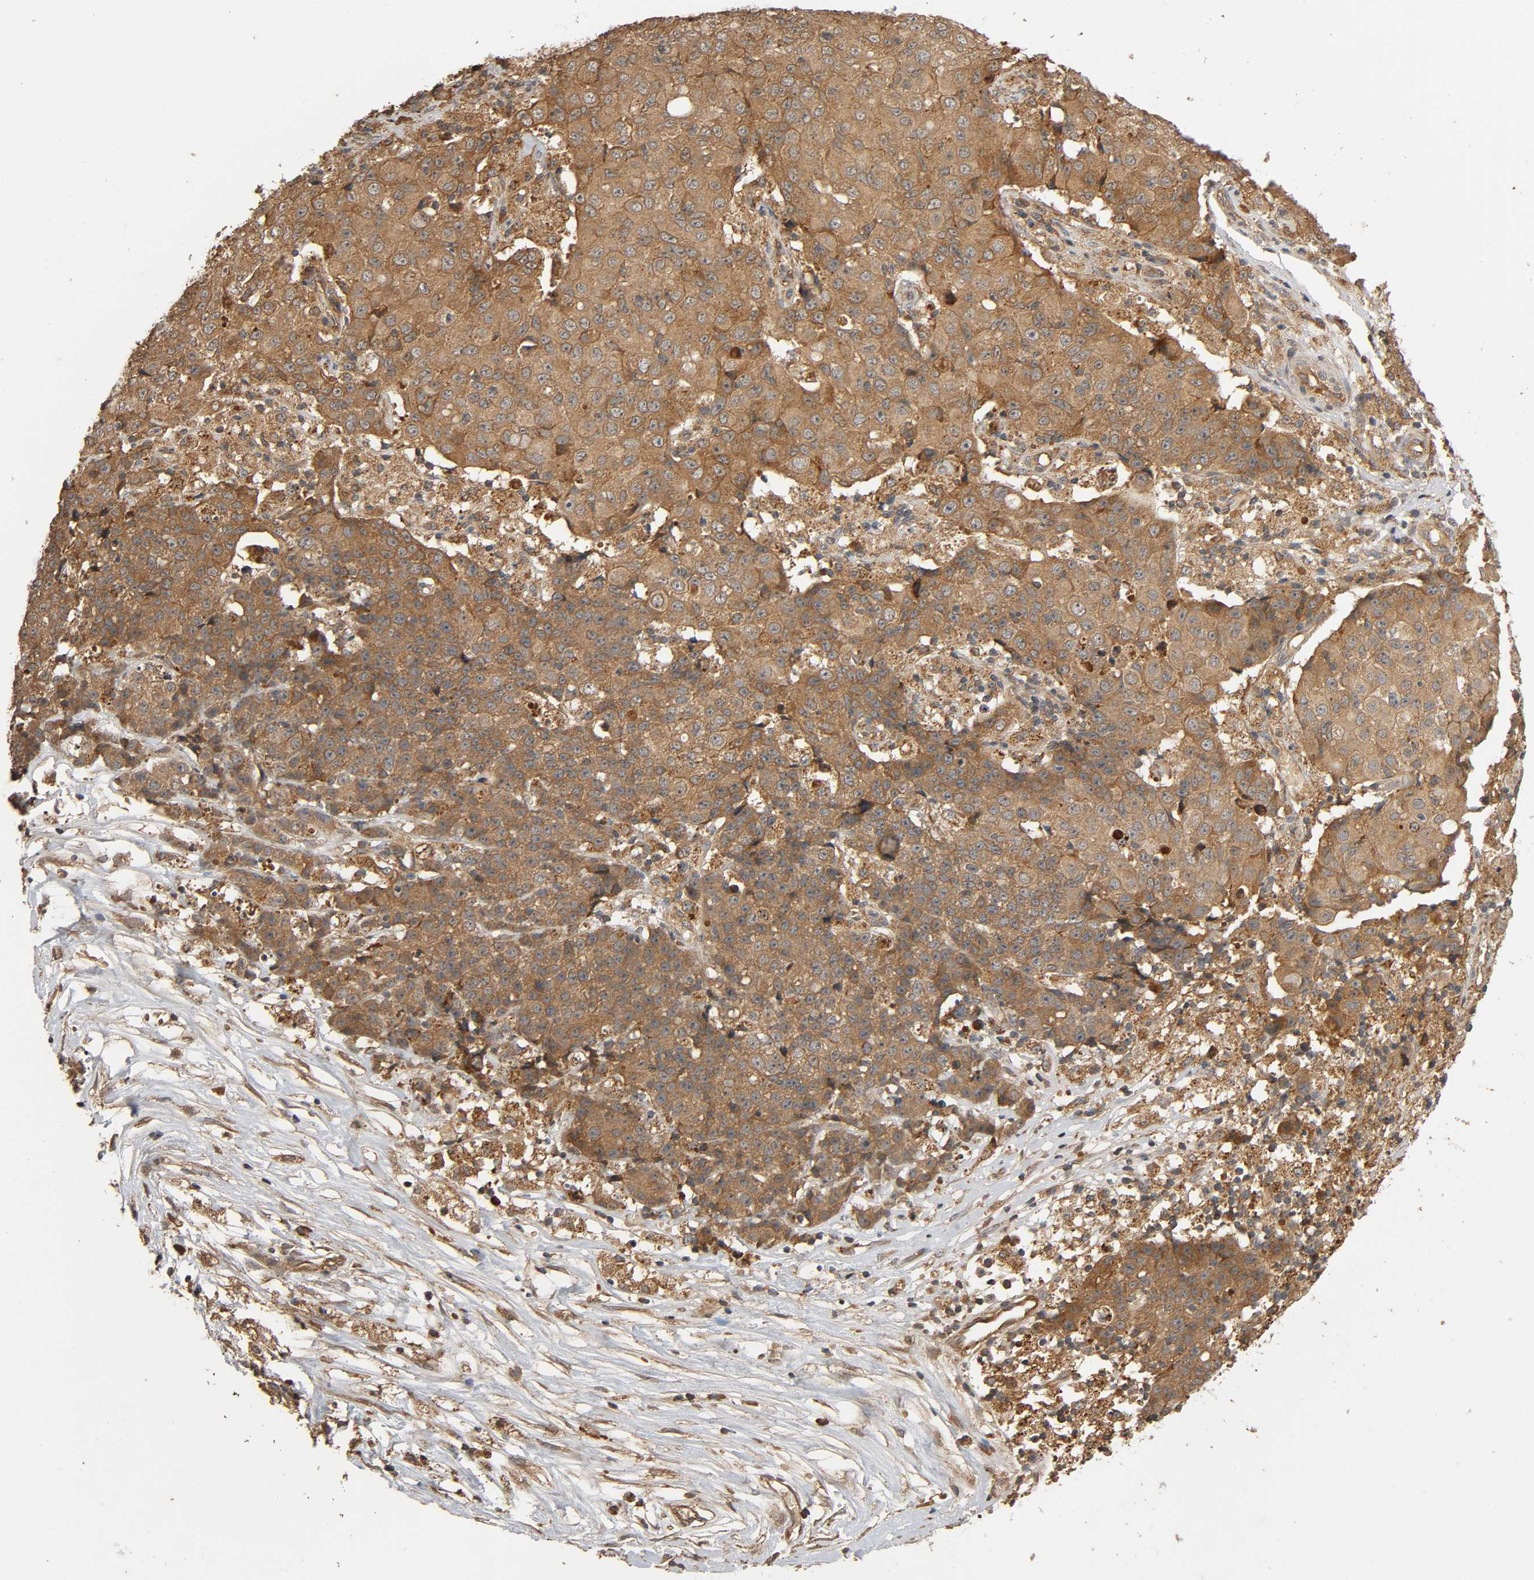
{"staining": {"intensity": "moderate", "quantity": ">75%", "location": "cytoplasmic/membranous"}, "tissue": "ovarian cancer", "cell_type": "Tumor cells", "image_type": "cancer", "snomed": [{"axis": "morphology", "description": "Carcinoma, endometroid"}, {"axis": "topography", "description": "Ovary"}], "caption": "Ovarian endometroid carcinoma tissue shows moderate cytoplasmic/membranous expression in approximately >75% of tumor cells, visualized by immunohistochemistry.", "gene": "MAP3K8", "patient": {"sex": "female", "age": 42}}